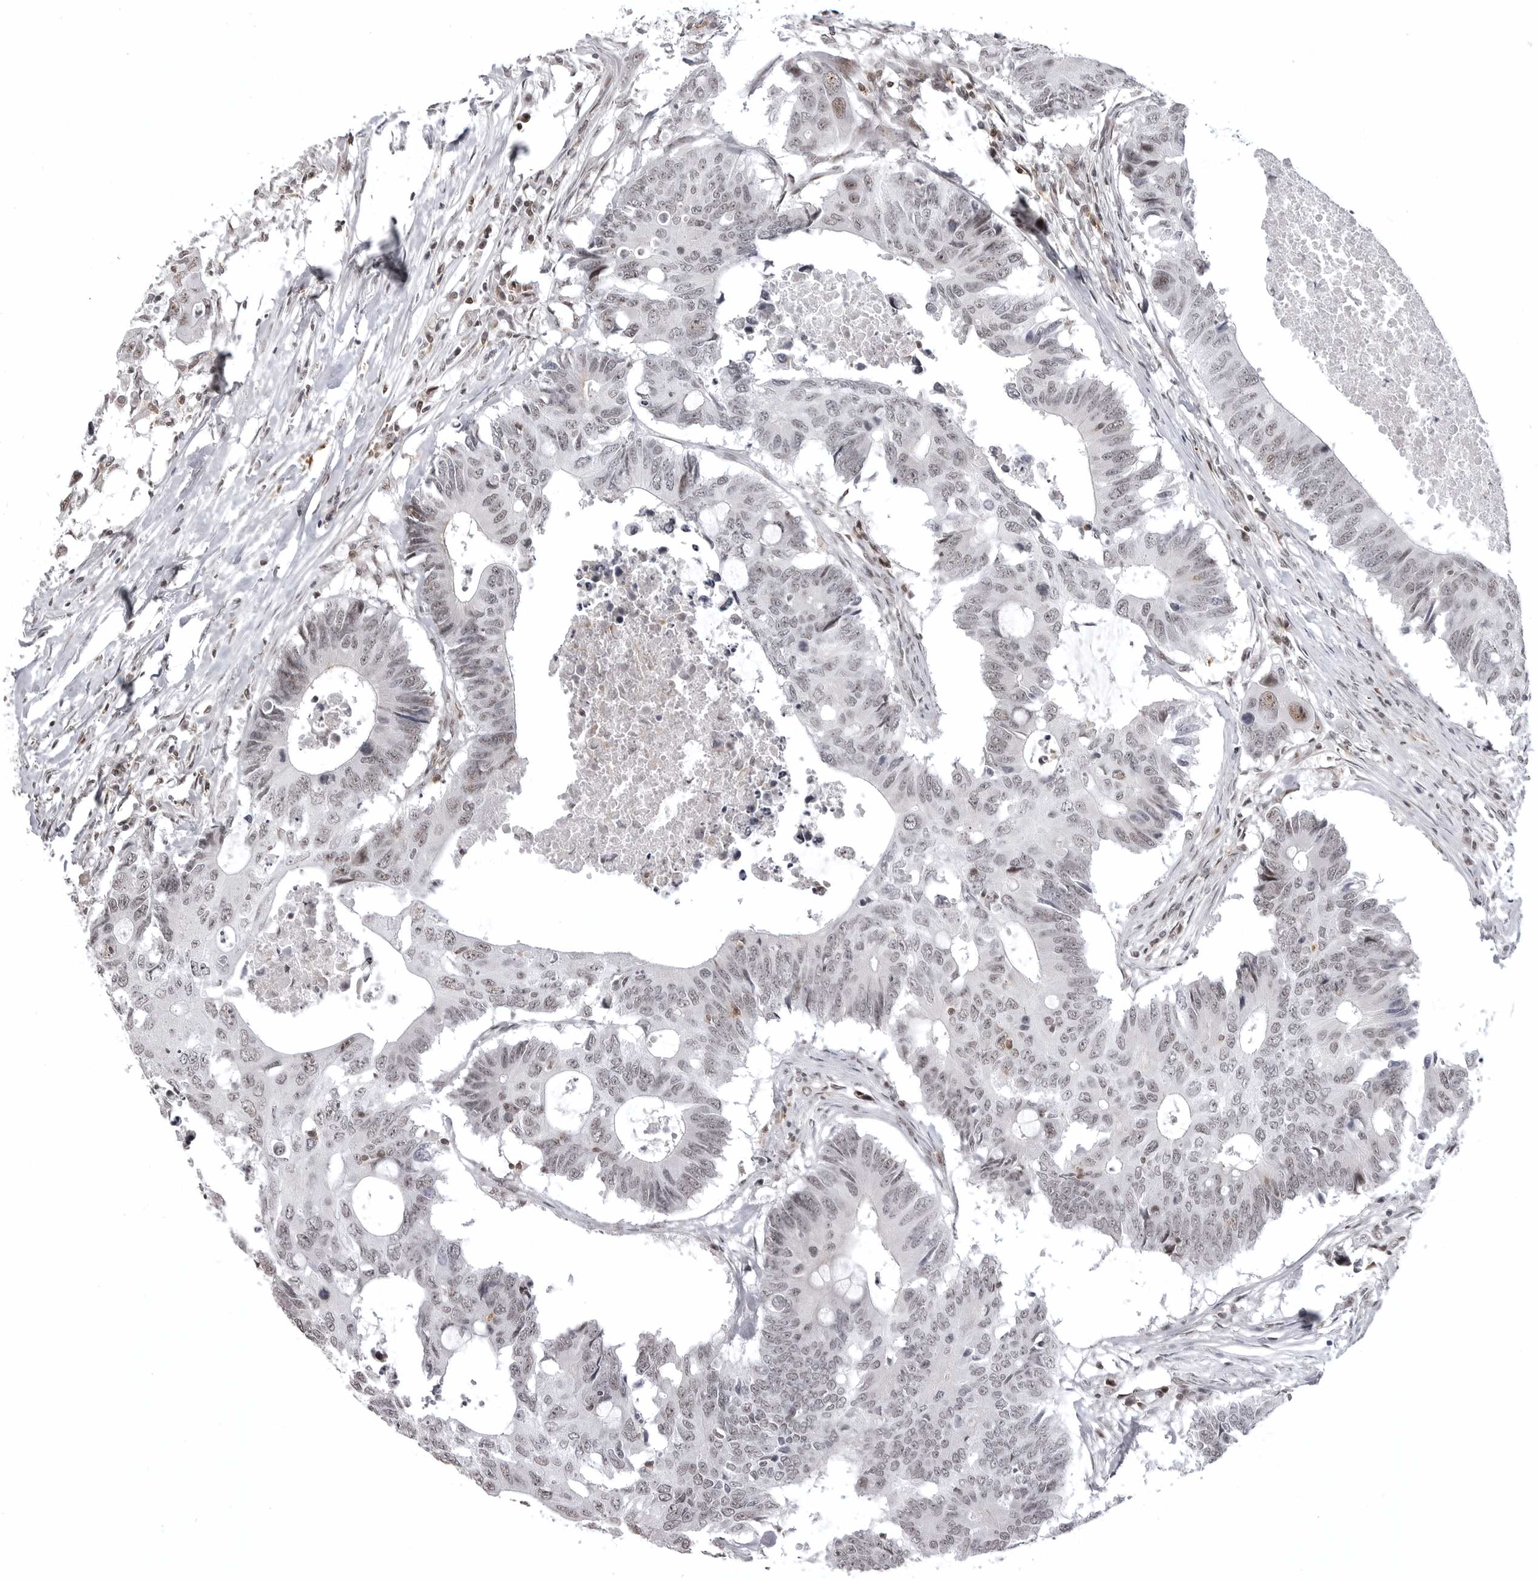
{"staining": {"intensity": "moderate", "quantity": "<25%", "location": "nuclear"}, "tissue": "colorectal cancer", "cell_type": "Tumor cells", "image_type": "cancer", "snomed": [{"axis": "morphology", "description": "Adenocarcinoma, NOS"}, {"axis": "topography", "description": "Colon"}], "caption": "A micrograph showing moderate nuclear positivity in approximately <25% of tumor cells in colorectal cancer, as visualized by brown immunohistochemical staining.", "gene": "WRAP53", "patient": {"sex": "male", "age": 71}}